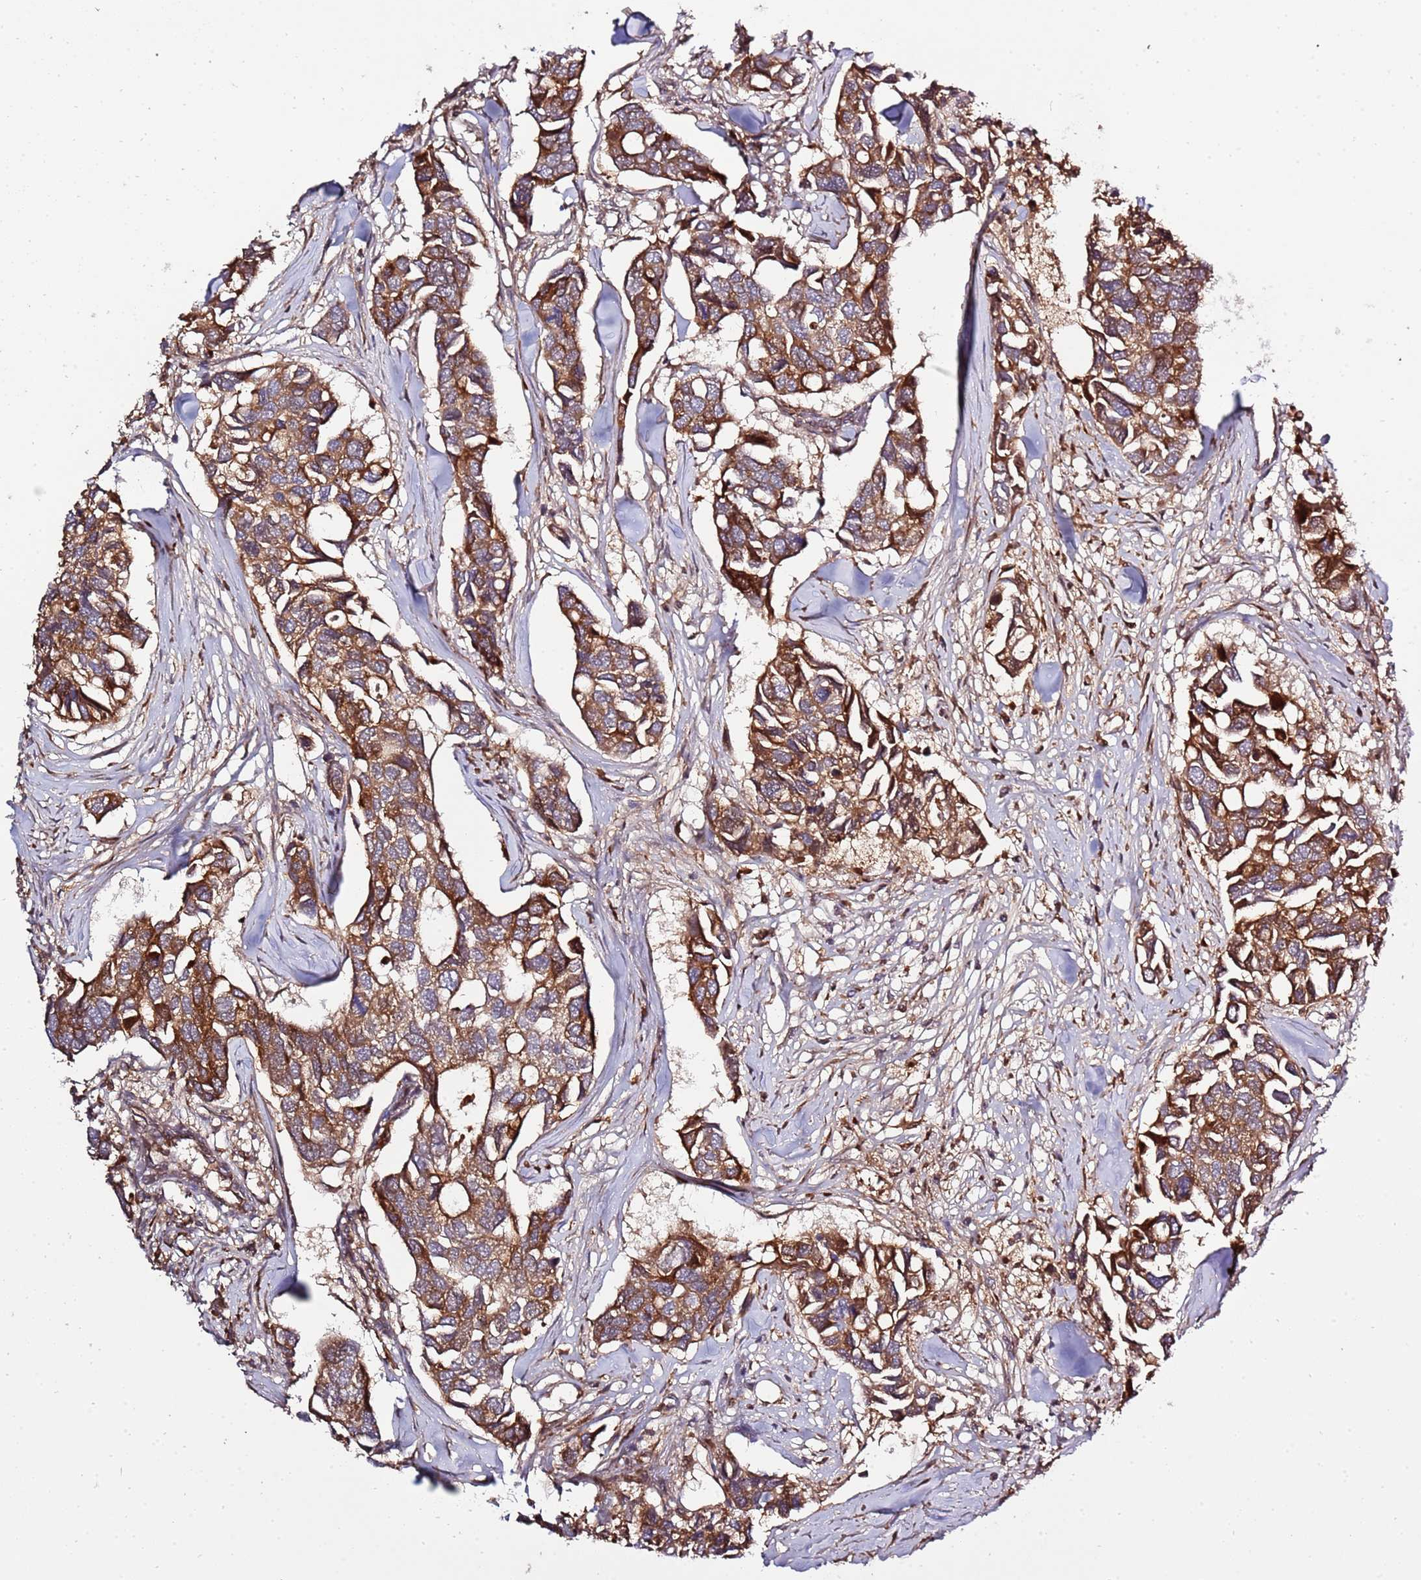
{"staining": {"intensity": "strong", "quantity": ">75%", "location": "cytoplasmic/membranous"}, "tissue": "breast cancer", "cell_type": "Tumor cells", "image_type": "cancer", "snomed": [{"axis": "morphology", "description": "Duct carcinoma"}, {"axis": "topography", "description": "Breast"}], "caption": "Breast cancer tissue demonstrates strong cytoplasmic/membranous staining in approximately >75% of tumor cells, visualized by immunohistochemistry.", "gene": "ZNF624", "patient": {"sex": "female", "age": 83}}